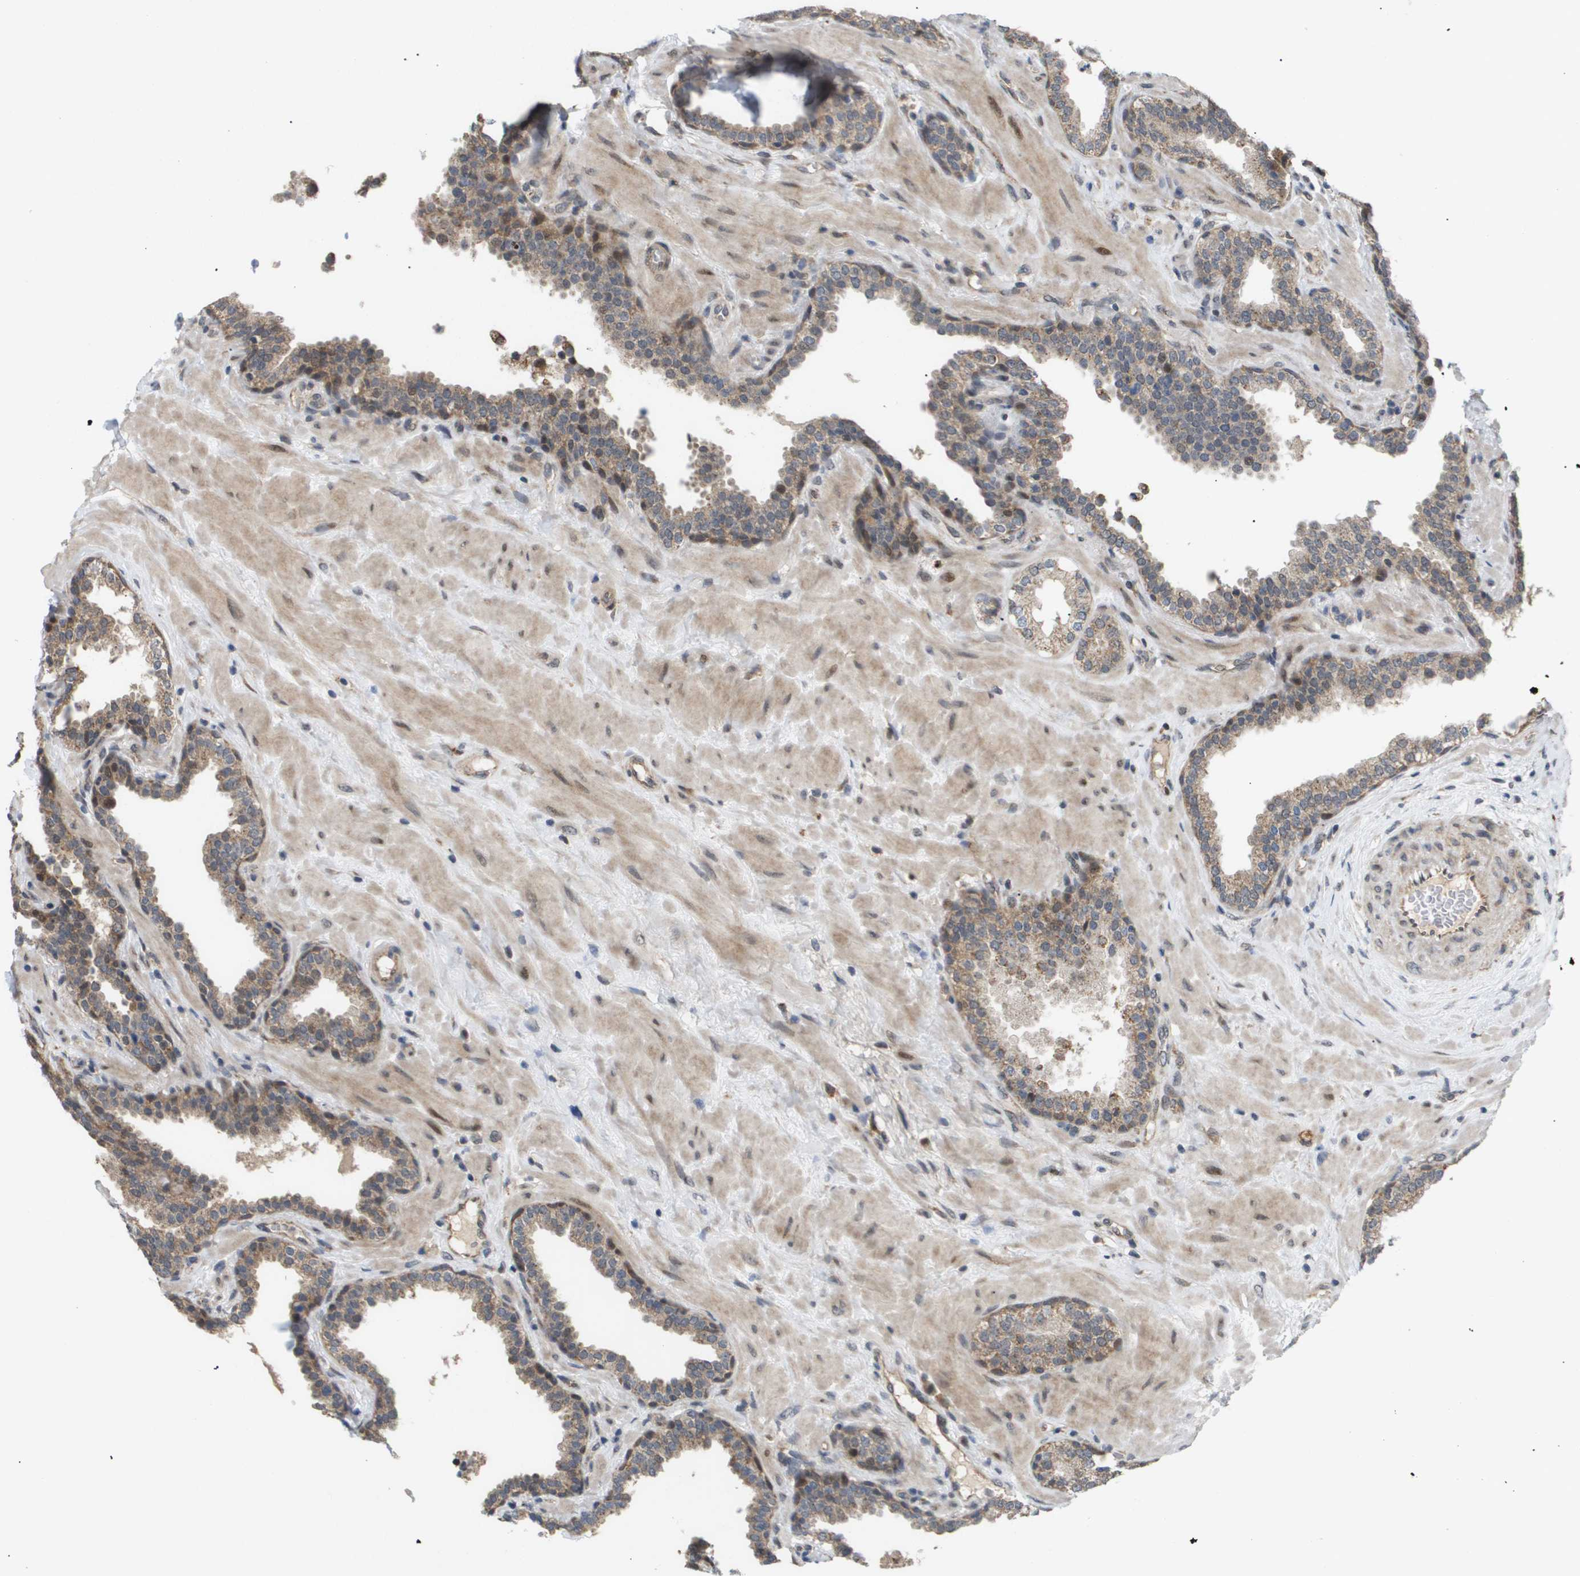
{"staining": {"intensity": "moderate", "quantity": "25%-75%", "location": "cytoplasmic/membranous,nuclear"}, "tissue": "prostate", "cell_type": "Glandular cells", "image_type": "normal", "snomed": [{"axis": "morphology", "description": "Normal tissue, NOS"}, {"axis": "topography", "description": "Prostate"}], "caption": "A medium amount of moderate cytoplasmic/membranous,nuclear staining is identified in about 25%-75% of glandular cells in normal prostate.", "gene": "PDGFB", "patient": {"sex": "male", "age": 51}}